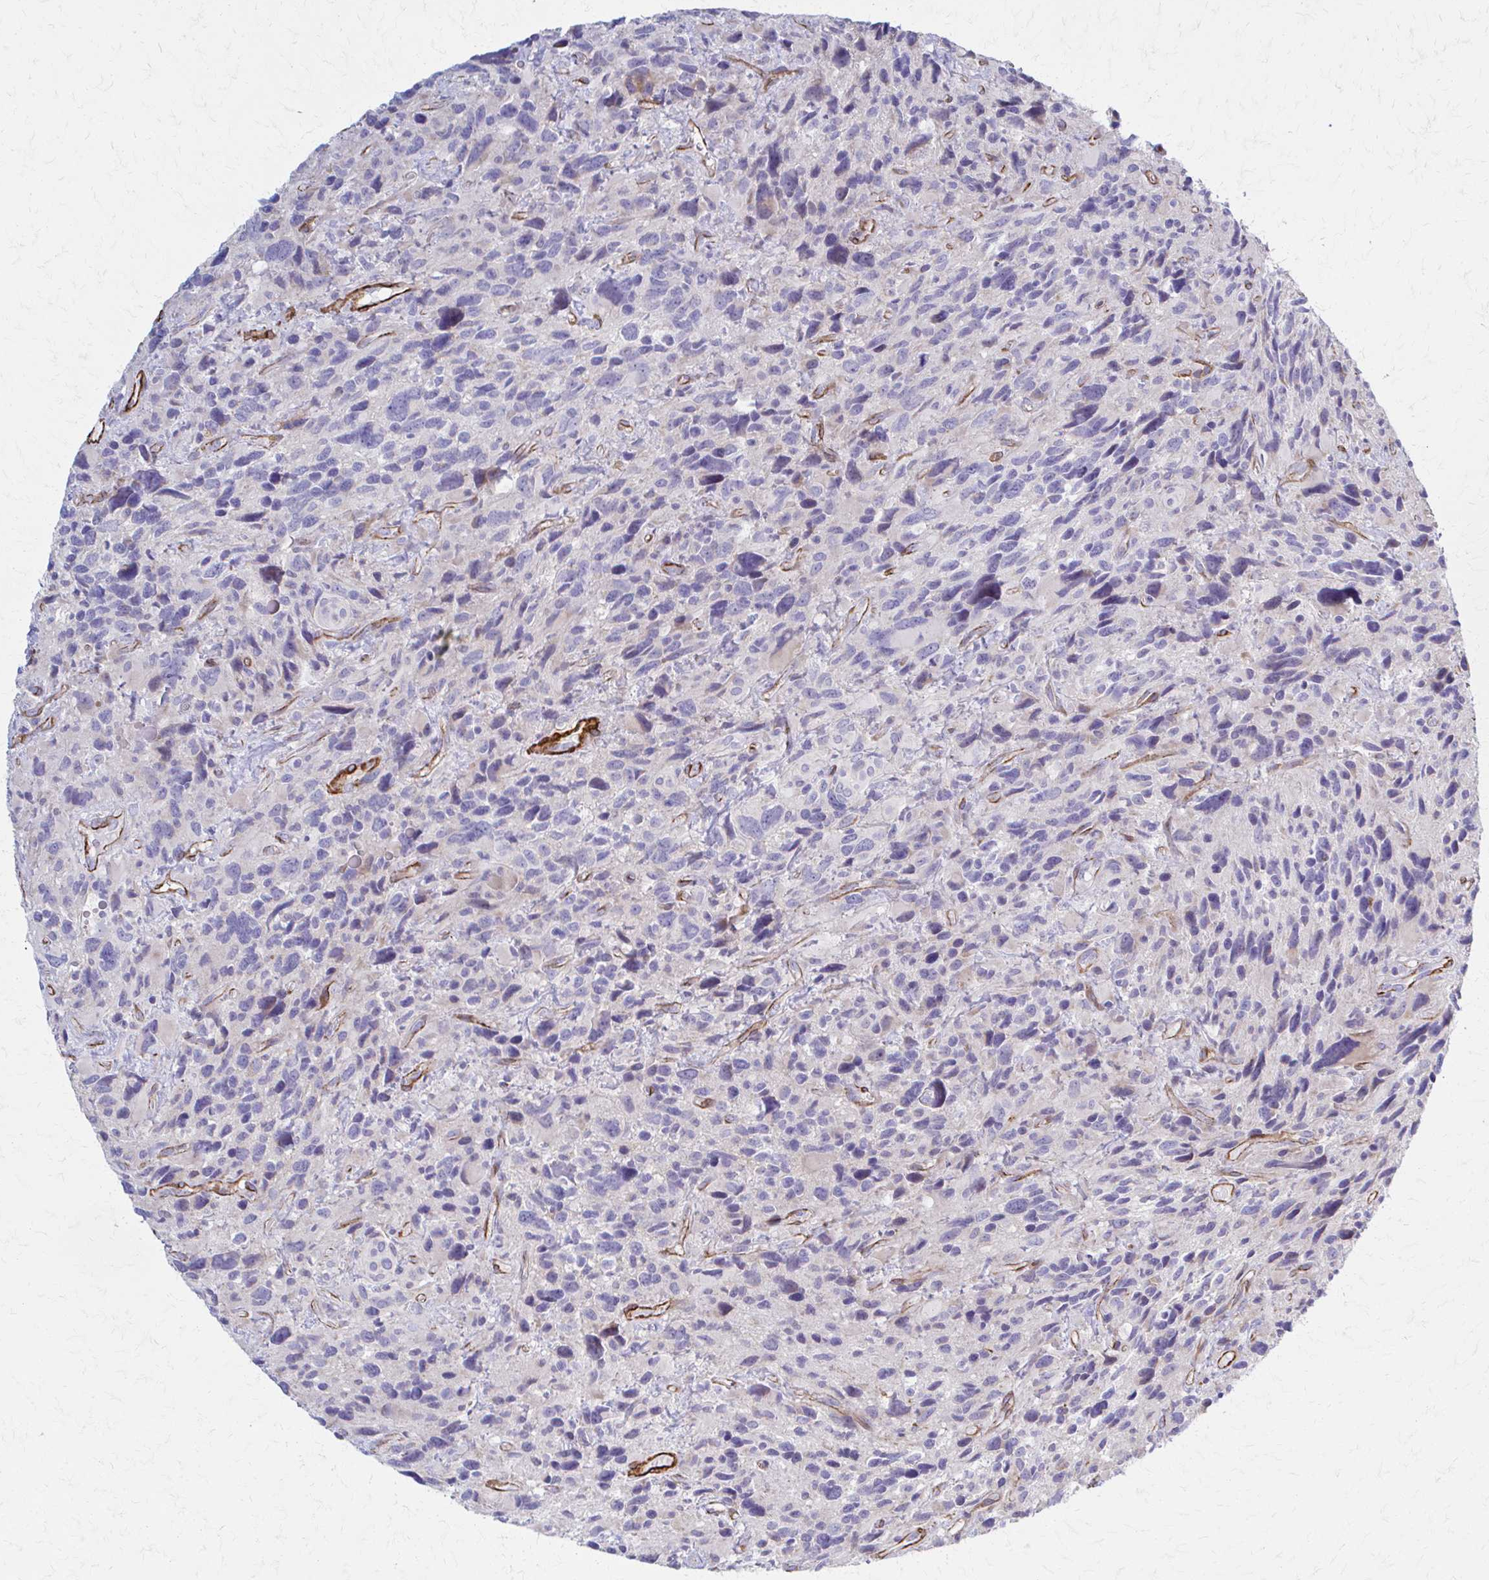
{"staining": {"intensity": "negative", "quantity": "none", "location": "none"}, "tissue": "glioma", "cell_type": "Tumor cells", "image_type": "cancer", "snomed": [{"axis": "morphology", "description": "Glioma, malignant, High grade"}, {"axis": "topography", "description": "Brain"}], "caption": "Human malignant high-grade glioma stained for a protein using immunohistochemistry displays no positivity in tumor cells.", "gene": "TIMMDC1", "patient": {"sex": "male", "age": 46}}